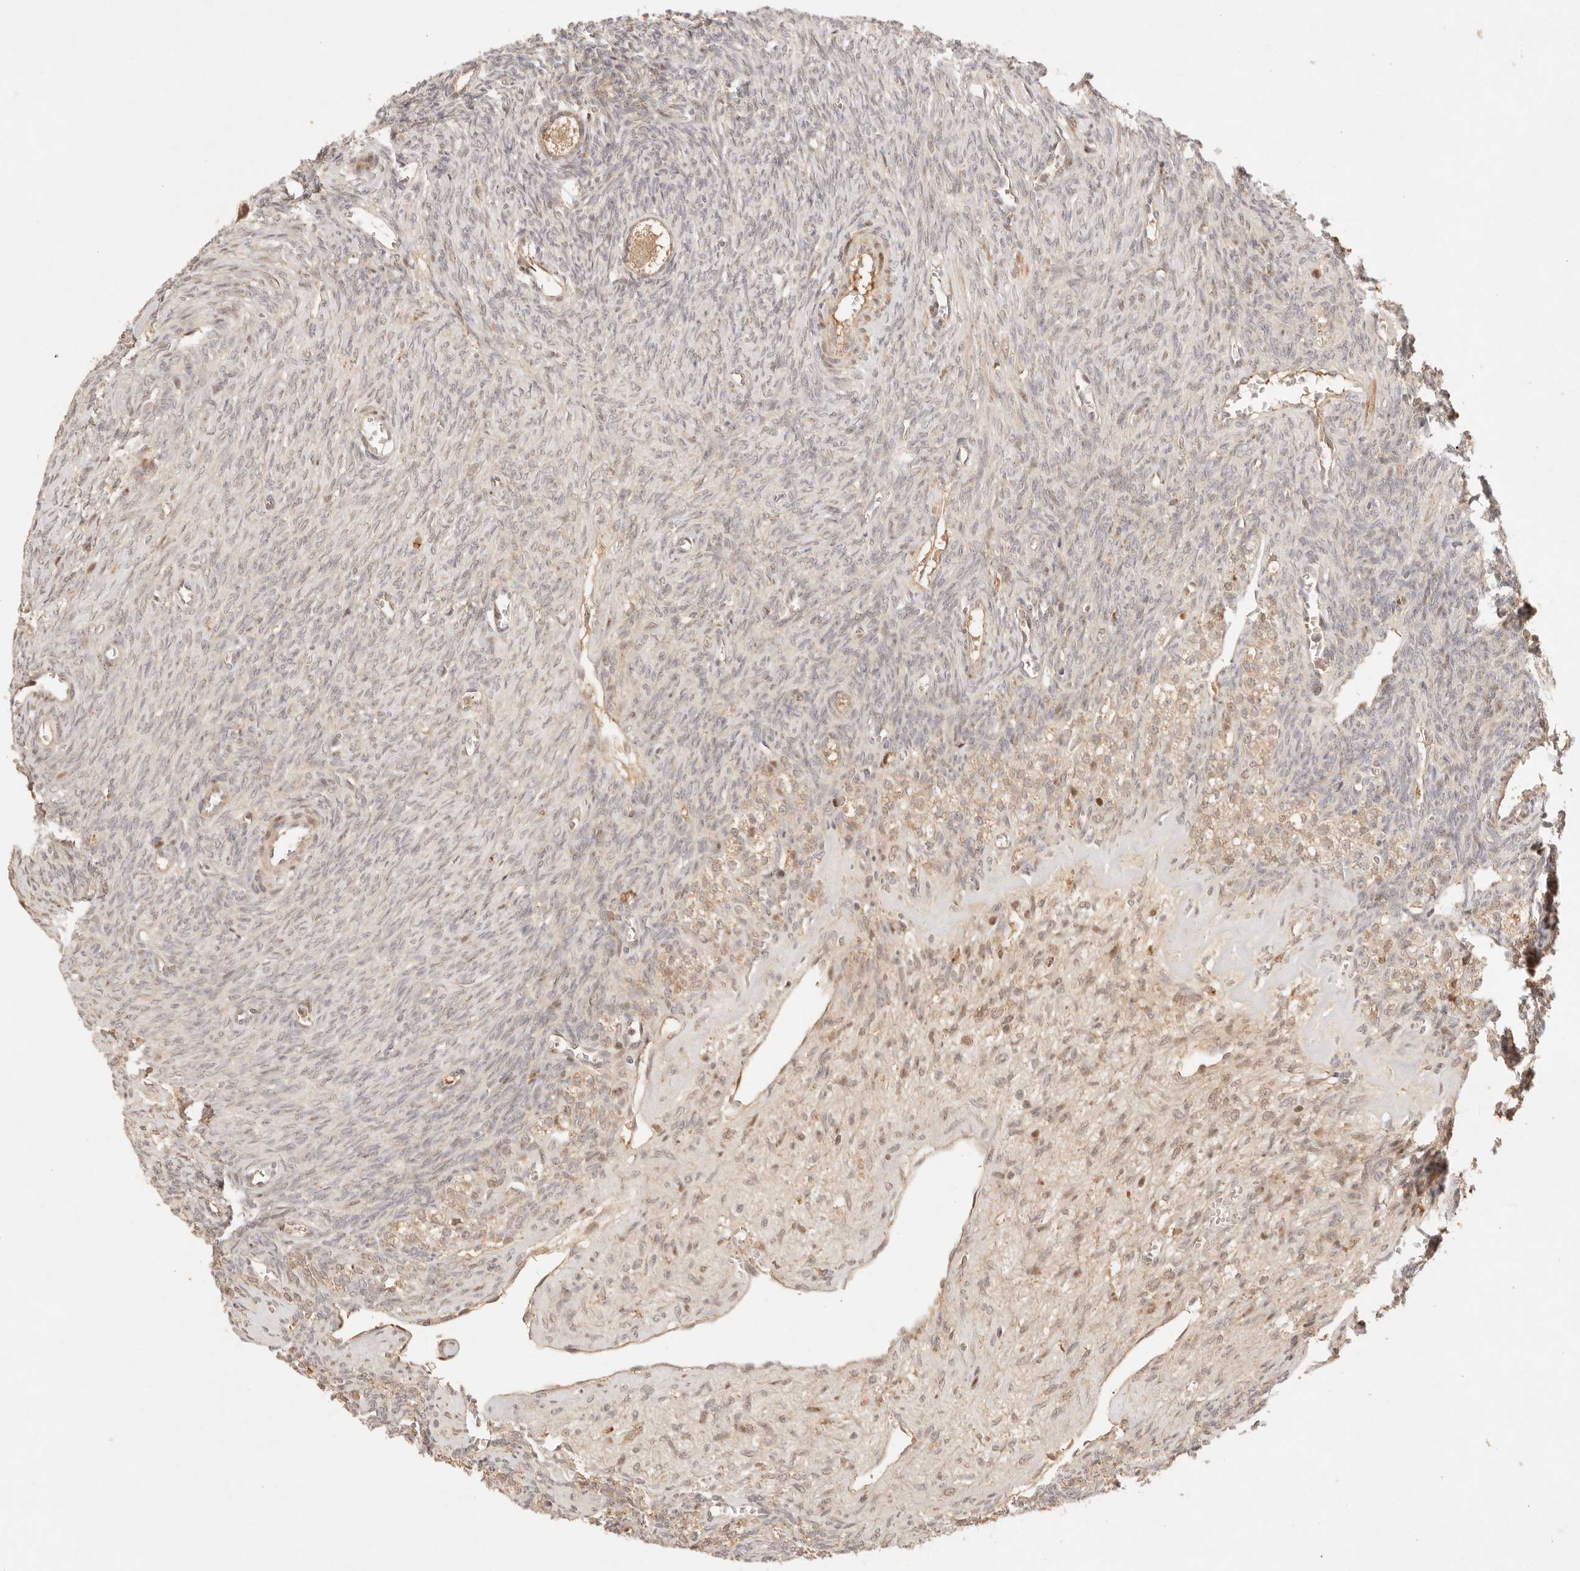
{"staining": {"intensity": "weak", "quantity": ">75%", "location": "cytoplasmic/membranous"}, "tissue": "ovary", "cell_type": "Follicle cells", "image_type": "normal", "snomed": [{"axis": "morphology", "description": "Normal tissue, NOS"}, {"axis": "topography", "description": "Ovary"}], "caption": "This histopathology image shows immunohistochemistry (IHC) staining of unremarkable human ovary, with low weak cytoplasmic/membranous staining in approximately >75% of follicle cells.", "gene": "PHLDA3", "patient": {"sex": "female", "age": 27}}